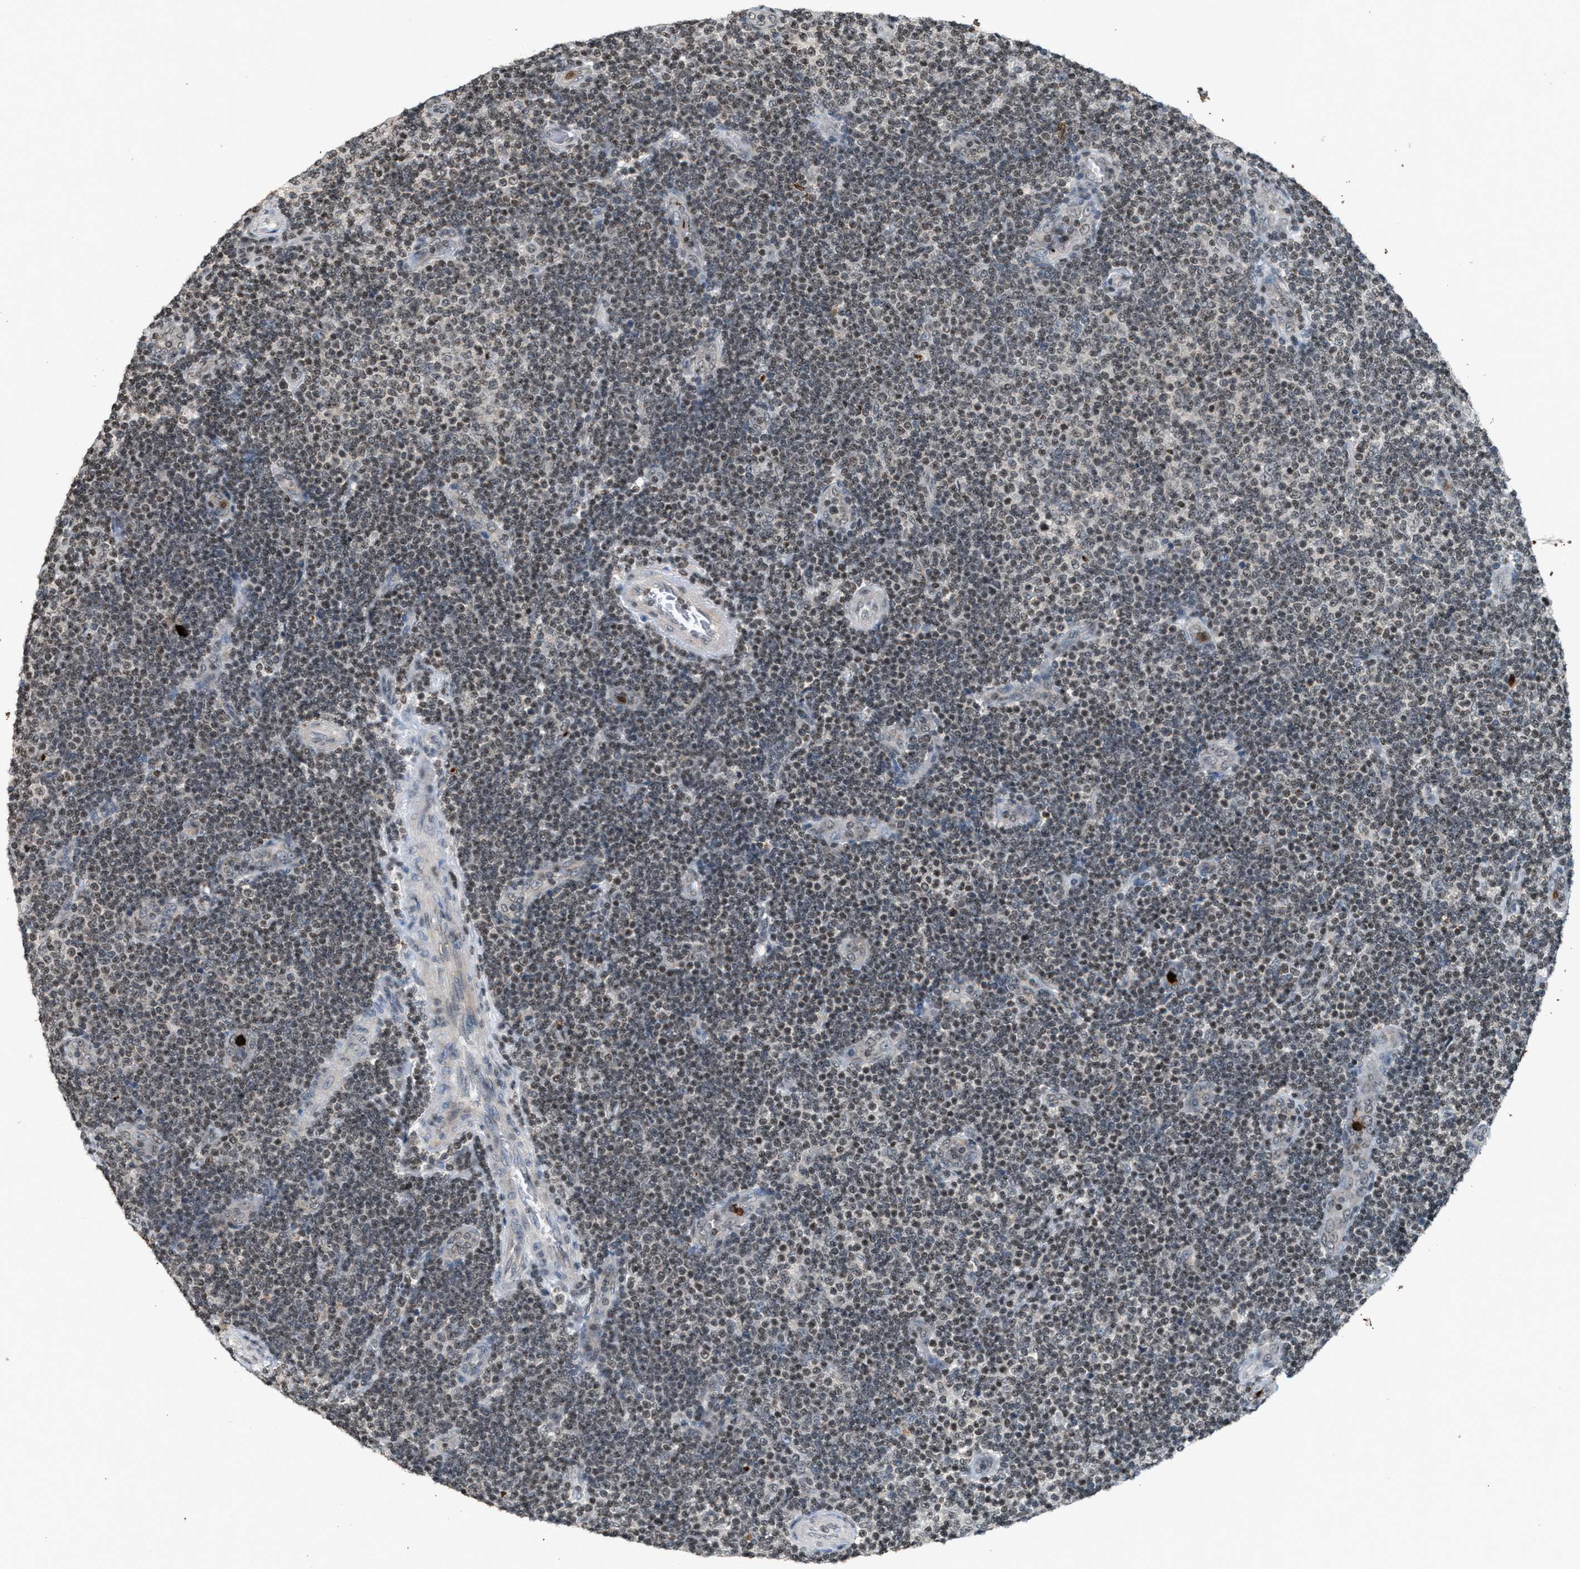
{"staining": {"intensity": "weak", "quantity": "<25%", "location": "nuclear"}, "tissue": "lymphoma", "cell_type": "Tumor cells", "image_type": "cancer", "snomed": [{"axis": "morphology", "description": "Malignant lymphoma, non-Hodgkin's type, Low grade"}, {"axis": "topography", "description": "Lymph node"}], "caption": "IHC of human lymphoma reveals no staining in tumor cells.", "gene": "PRUNE2", "patient": {"sex": "male", "age": 83}}